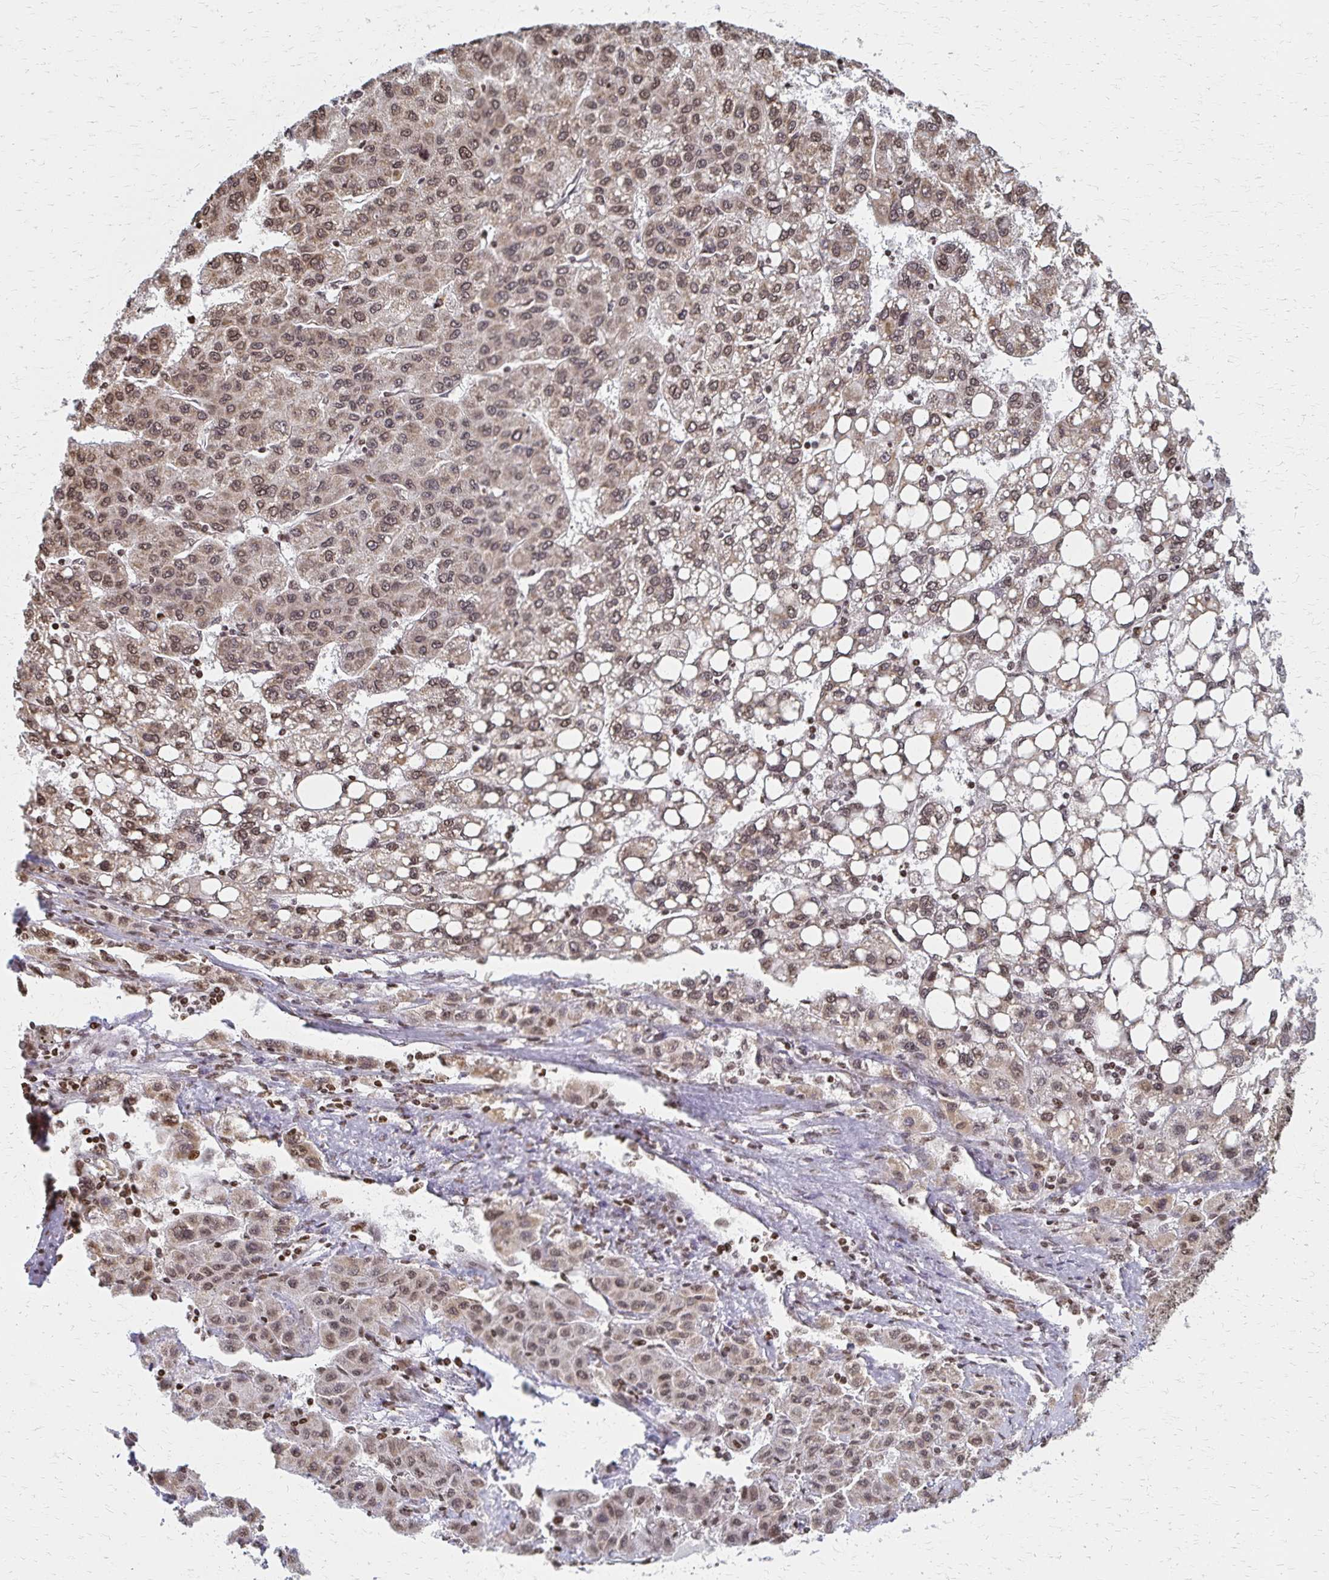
{"staining": {"intensity": "moderate", "quantity": ">75%", "location": "nuclear"}, "tissue": "liver cancer", "cell_type": "Tumor cells", "image_type": "cancer", "snomed": [{"axis": "morphology", "description": "Carcinoma, Hepatocellular, NOS"}, {"axis": "topography", "description": "Liver"}], "caption": "The histopathology image shows a brown stain indicating the presence of a protein in the nuclear of tumor cells in liver cancer. The protein is stained brown, and the nuclei are stained in blue (DAB IHC with brightfield microscopy, high magnification).", "gene": "HOXA9", "patient": {"sex": "female", "age": 82}}